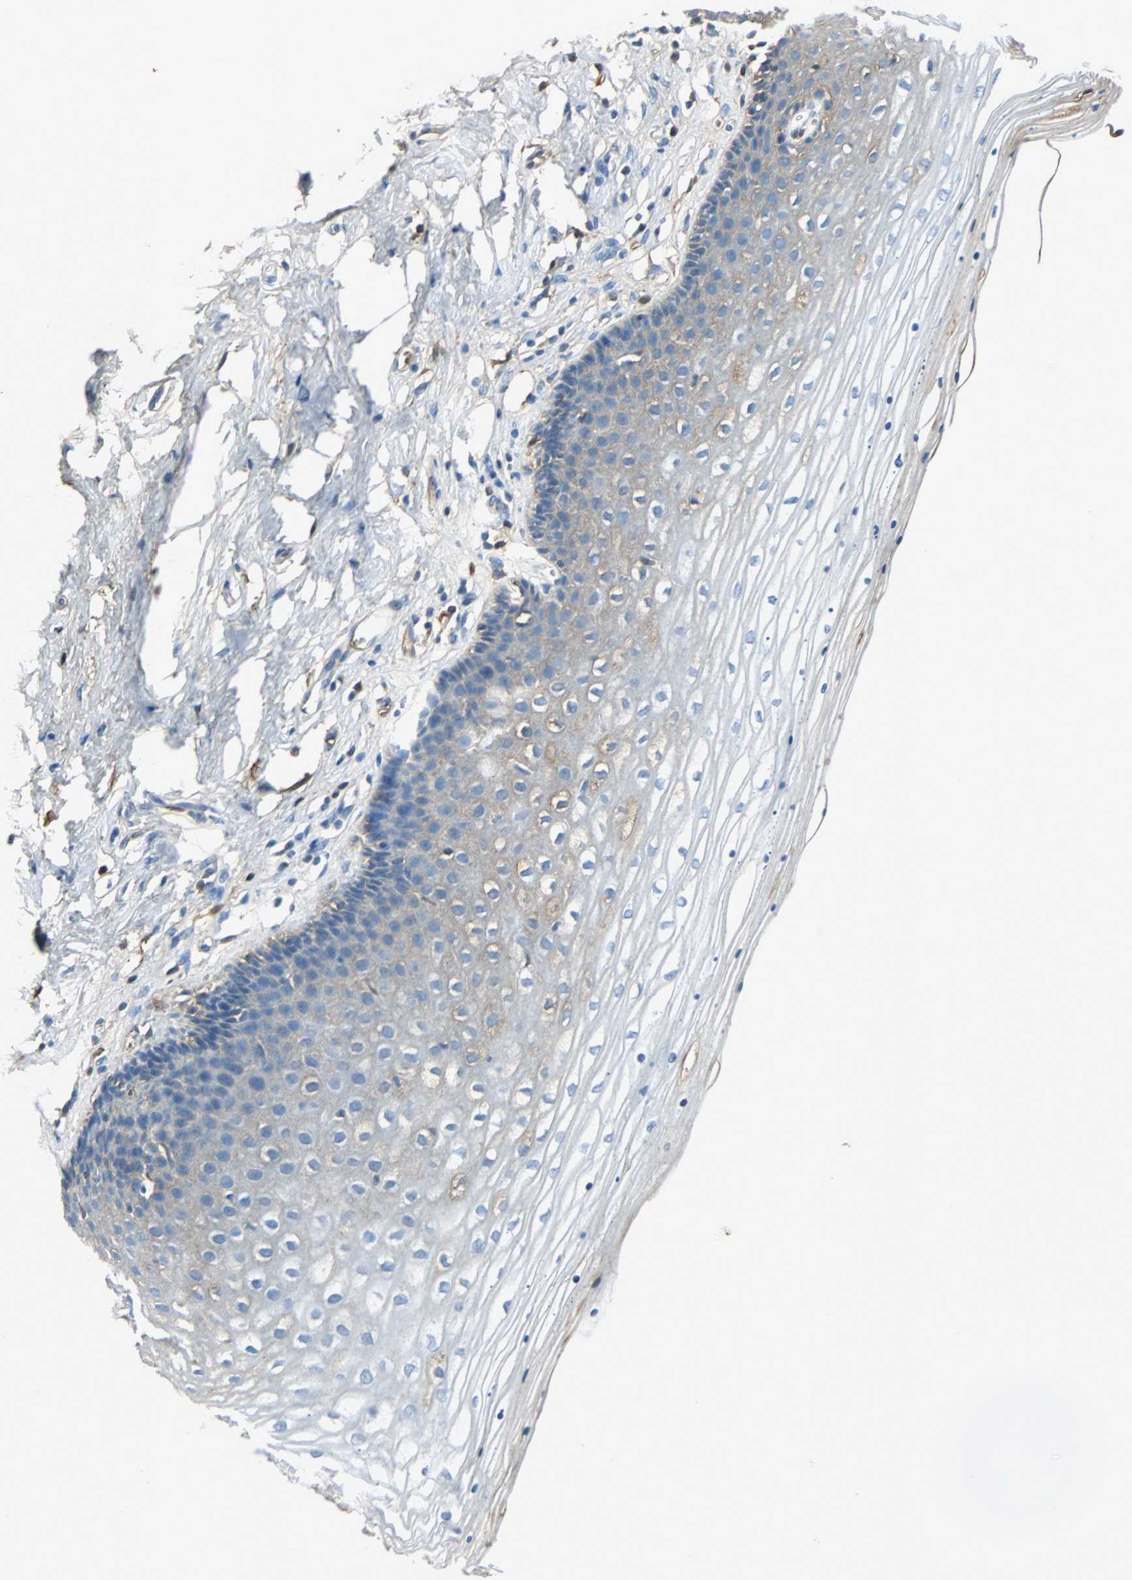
{"staining": {"intensity": "weak", "quantity": "<25%", "location": "cytoplasmic/membranous"}, "tissue": "cervix", "cell_type": "Glandular cells", "image_type": "normal", "snomed": [{"axis": "morphology", "description": "Normal tissue, NOS"}, {"axis": "topography", "description": "Cervix"}], "caption": "Immunohistochemistry (IHC) of unremarkable cervix shows no expression in glandular cells.", "gene": "IGHA1", "patient": {"sex": "female", "age": 39}}